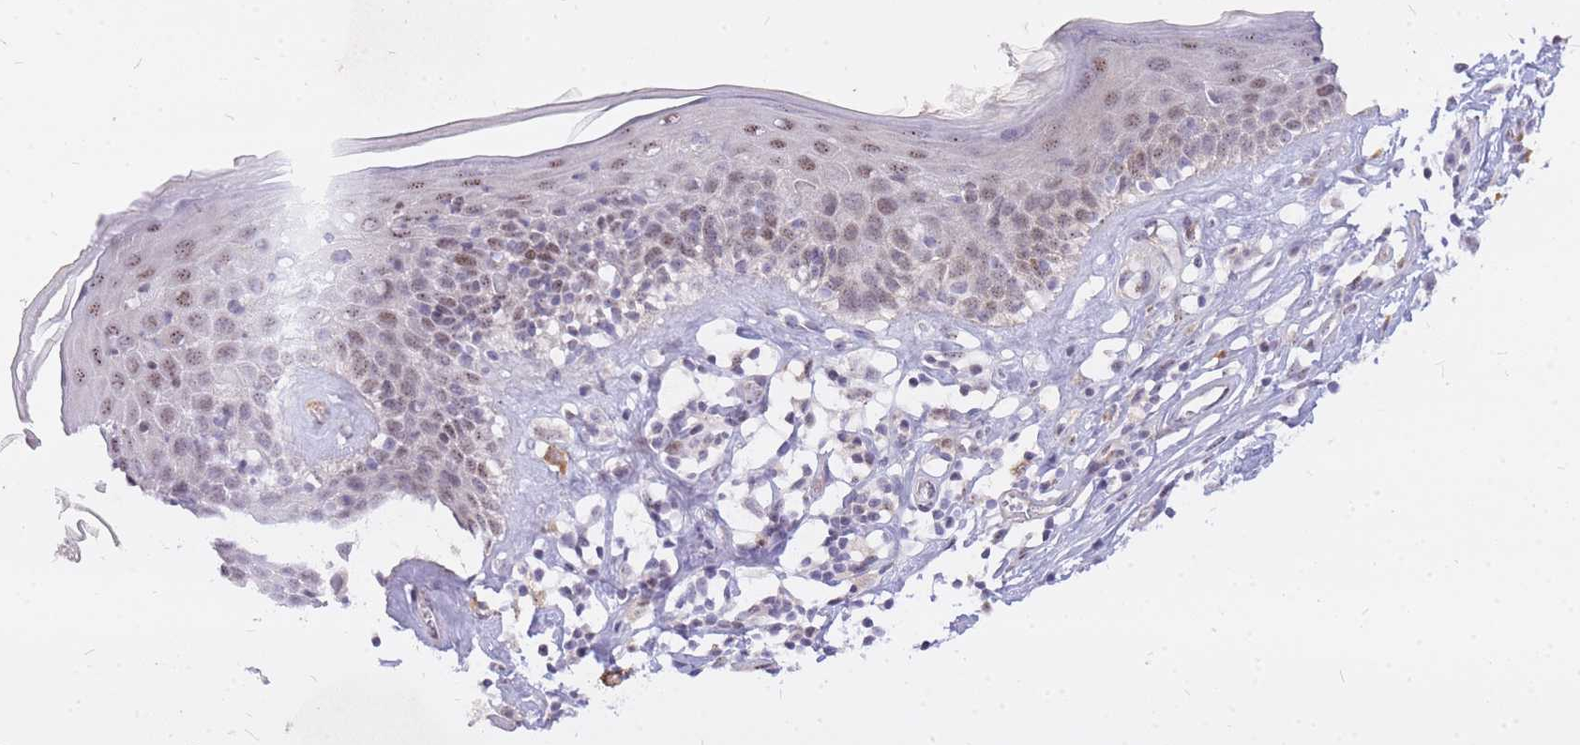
{"staining": {"intensity": "moderate", "quantity": "25%-75%", "location": "nuclear"}, "tissue": "skin", "cell_type": "Epidermal cells", "image_type": "normal", "snomed": [{"axis": "morphology", "description": "Normal tissue, NOS"}, {"axis": "topography", "description": "Adipose tissue"}, {"axis": "topography", "description": "Vascular tissue"}, {"axis": "topography", "description": "Vulva"}, {"axis": "topography", "description": "Peripheral nerve tissue"}], "caption": "The image displays immunohistochemical staining of normal skin. There is moderate nuclear expression is appreciated in about 25%-75% of epidermal cells.", "gene": "TLE2", "patient": {"sex": "female", "age": 86}}